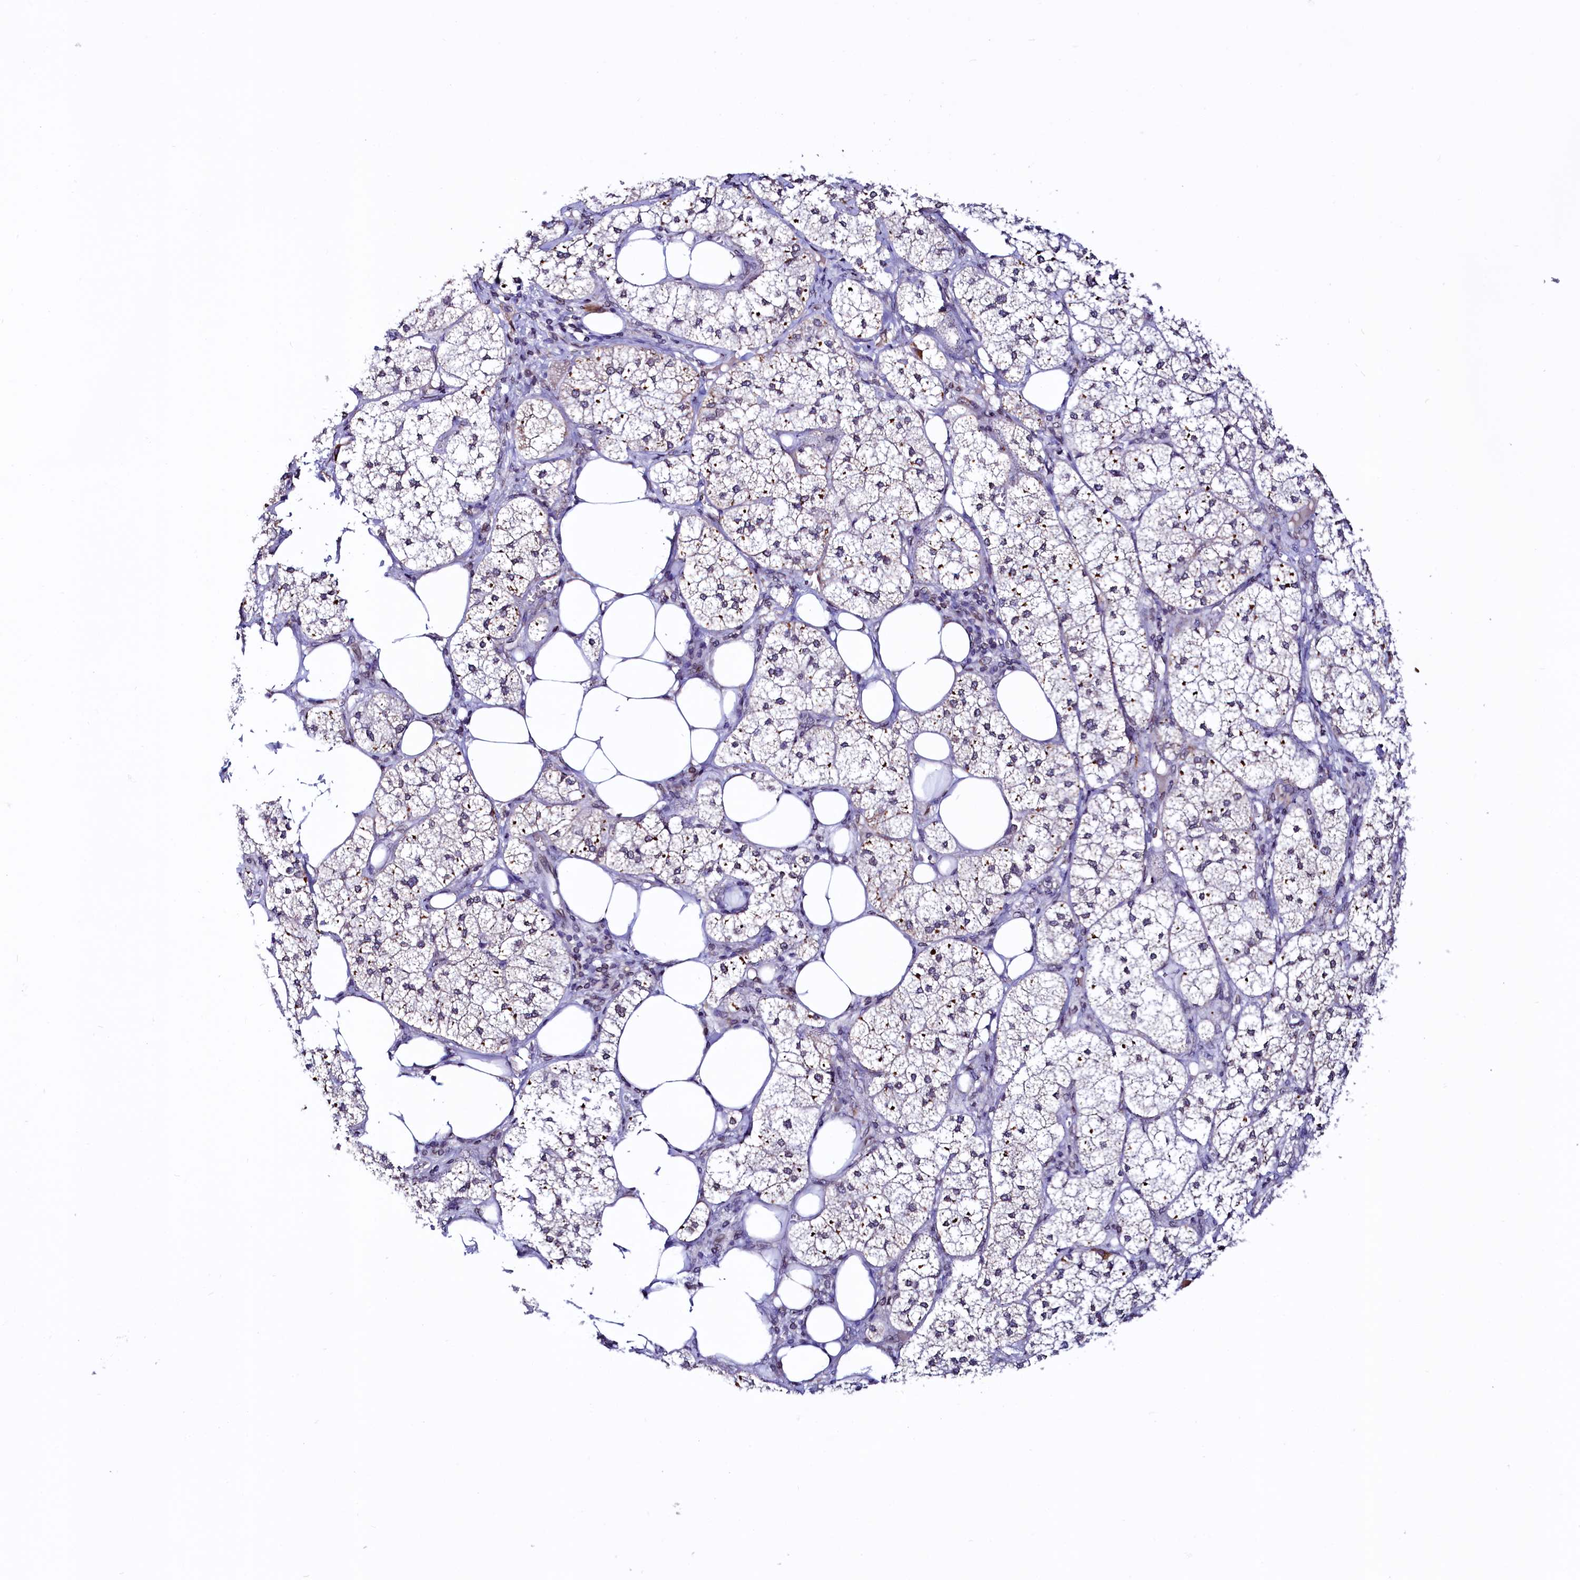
{"staining": {"intensity": "moderate", "quantity": "25%-75%", "location": "cytoplasmic/membranous"}, "tissue": "adrenal gland", "cell_type": "Glandular cells", "image_type": "normal", "snomed": [{"axis": "morphology", "description": "Normal tissue, NOS"}, {"axis": "topography", "description": "Adrenal gland"}], "caption": "Glandular cells show medium levels of moderate cytoplasmic/membranous staining in approximately 25%-75% of cells in unremarkable adrenal gland. (Brightfield microscopy of DAB IHC at high magnification).", "gene": "HAND1", "patient": {"sex": "female", "age": 61}}